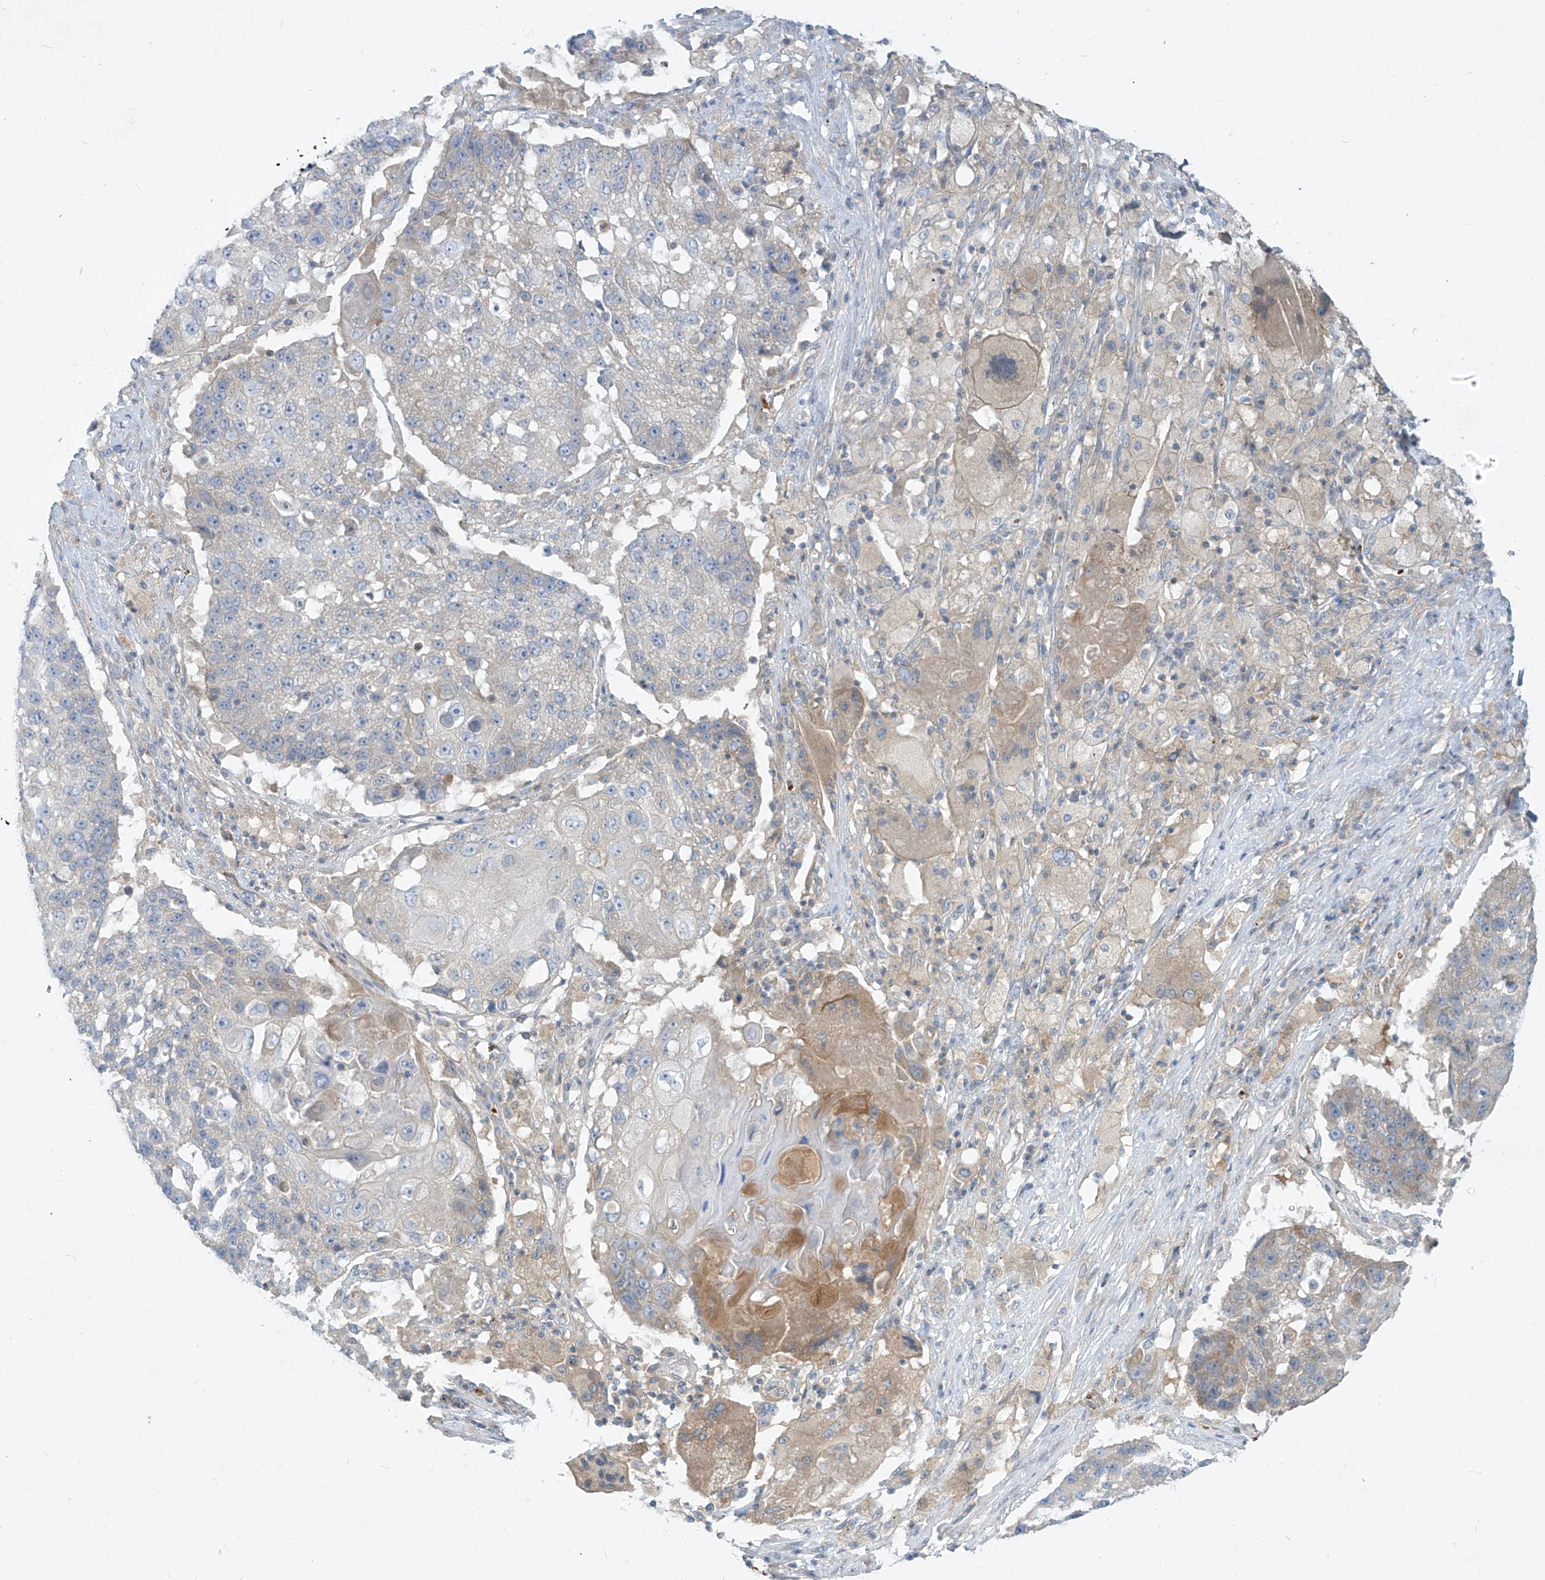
{"staining": {"intensity": "weak", "quantity": "<25%", "location": "cytoplasmic/membranous"}, "tissue": "lung cancer", "cell_type": "Tumor cells", "image_type": "cancer", "snomed": [{"axis": "morphology", "description": "Squamous cell carcinoma, NOS"}, {"axis": "topography", "description": "Lung"}], "caption": "Tumor cells show no significant expression in lung cancer. Brightfield microscopy of immunohistochemistry (IHC) stained with DAB (brown) and hematoxylin (blue), captured at high magnification.", "gene": "DGKQ", "patient": {"sex": "male", "age": 61}}